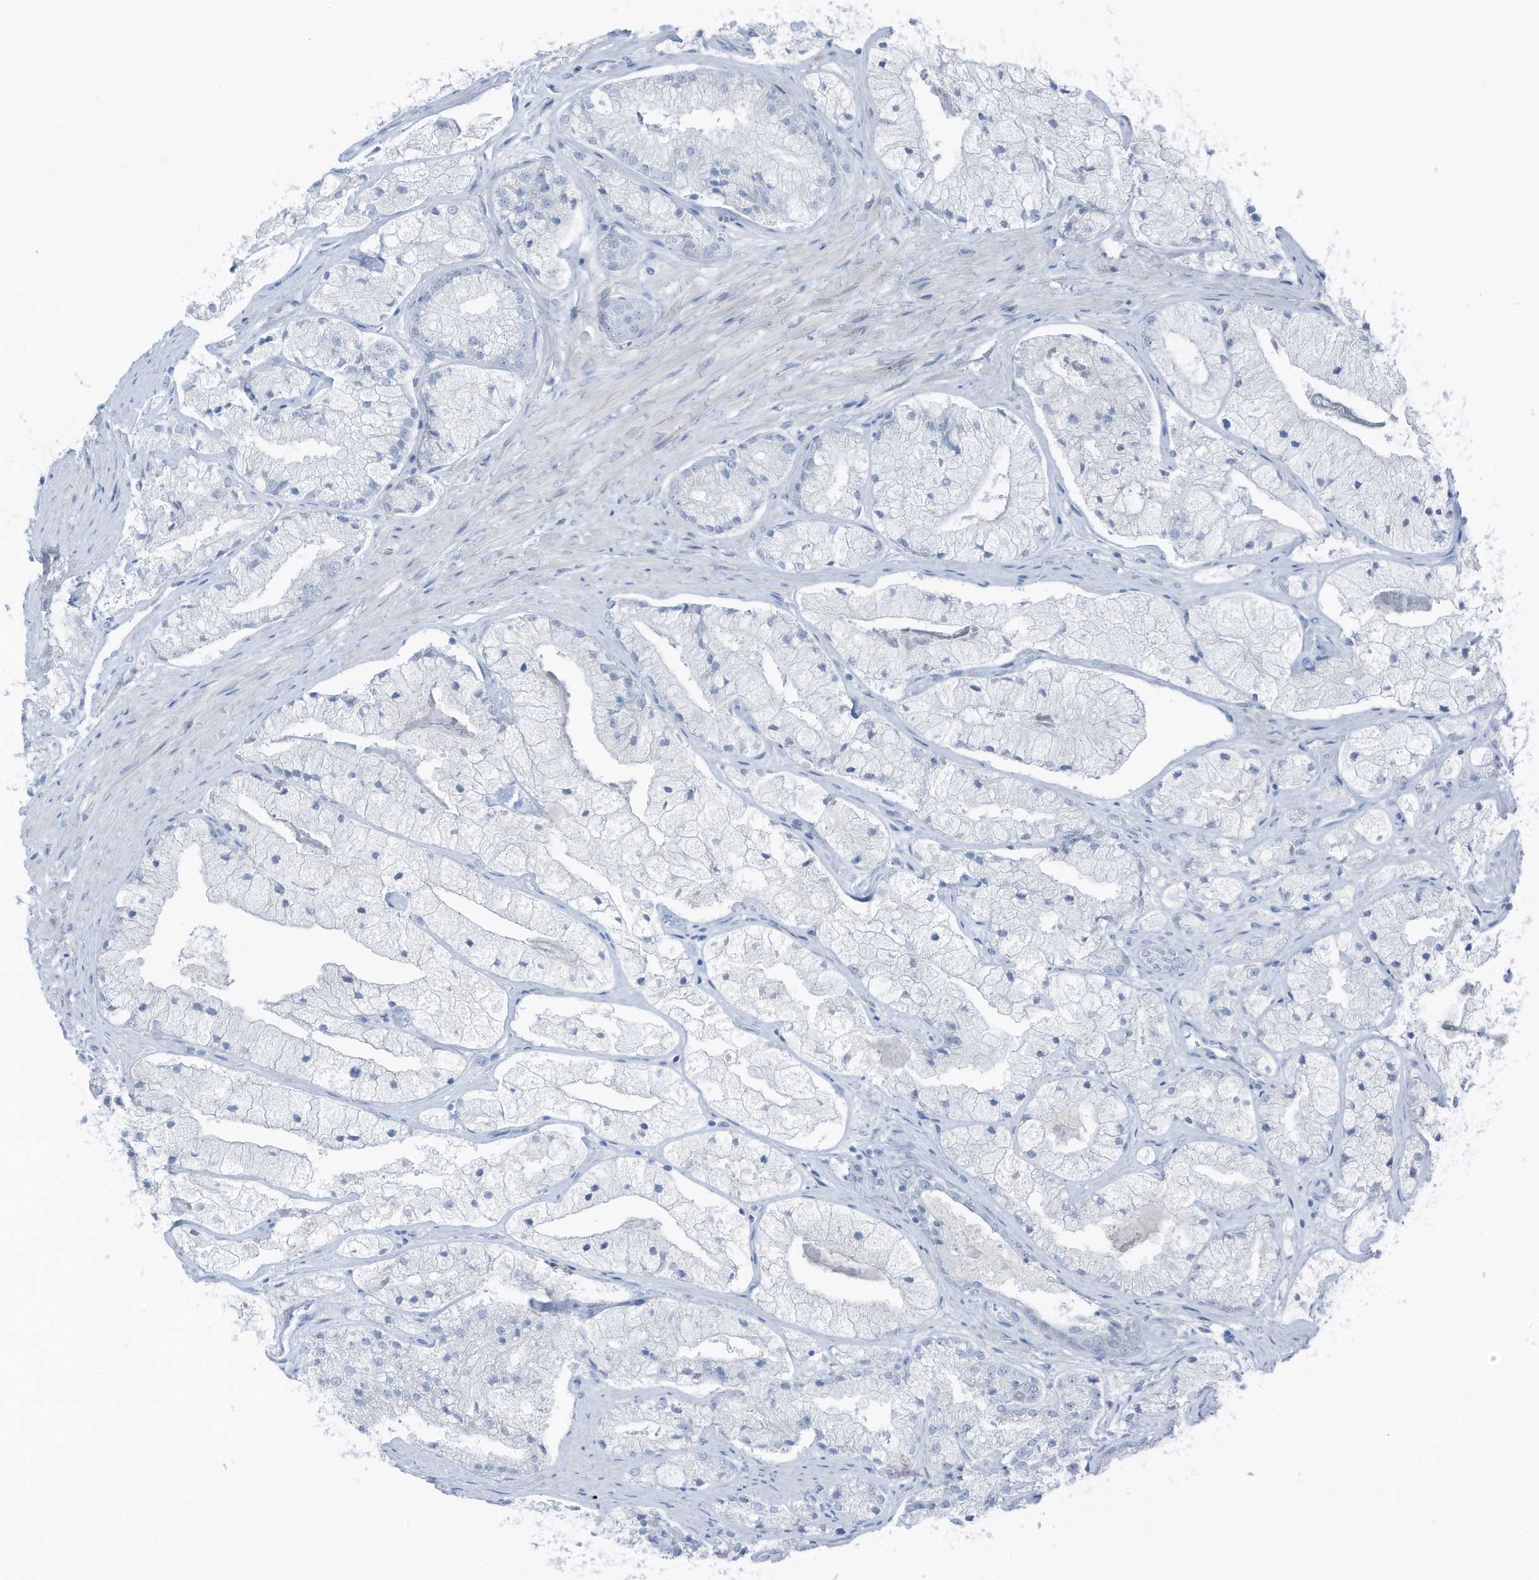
{"staining": {"intensity": "negative", "quantity": "none", "location": "none"}, "tissue": "prostate cancer", "cell_type": "Tumor cells", "image_type": "cancer", "snomed": [{"axis": "morphology", "description": "Adenocarcinoma, High grade"}, {"axis": "topography", "description": "Prostate"}], "caption": "This histopathology image is of prostate high-grade adenocarcinoma stained with IHC to label a protein in brown with the nuclei are counter-stained blue. There is no expression in tumor cells.", "gene": "ARHGEF33", "patient": {"sex": "male", "age": 50}}